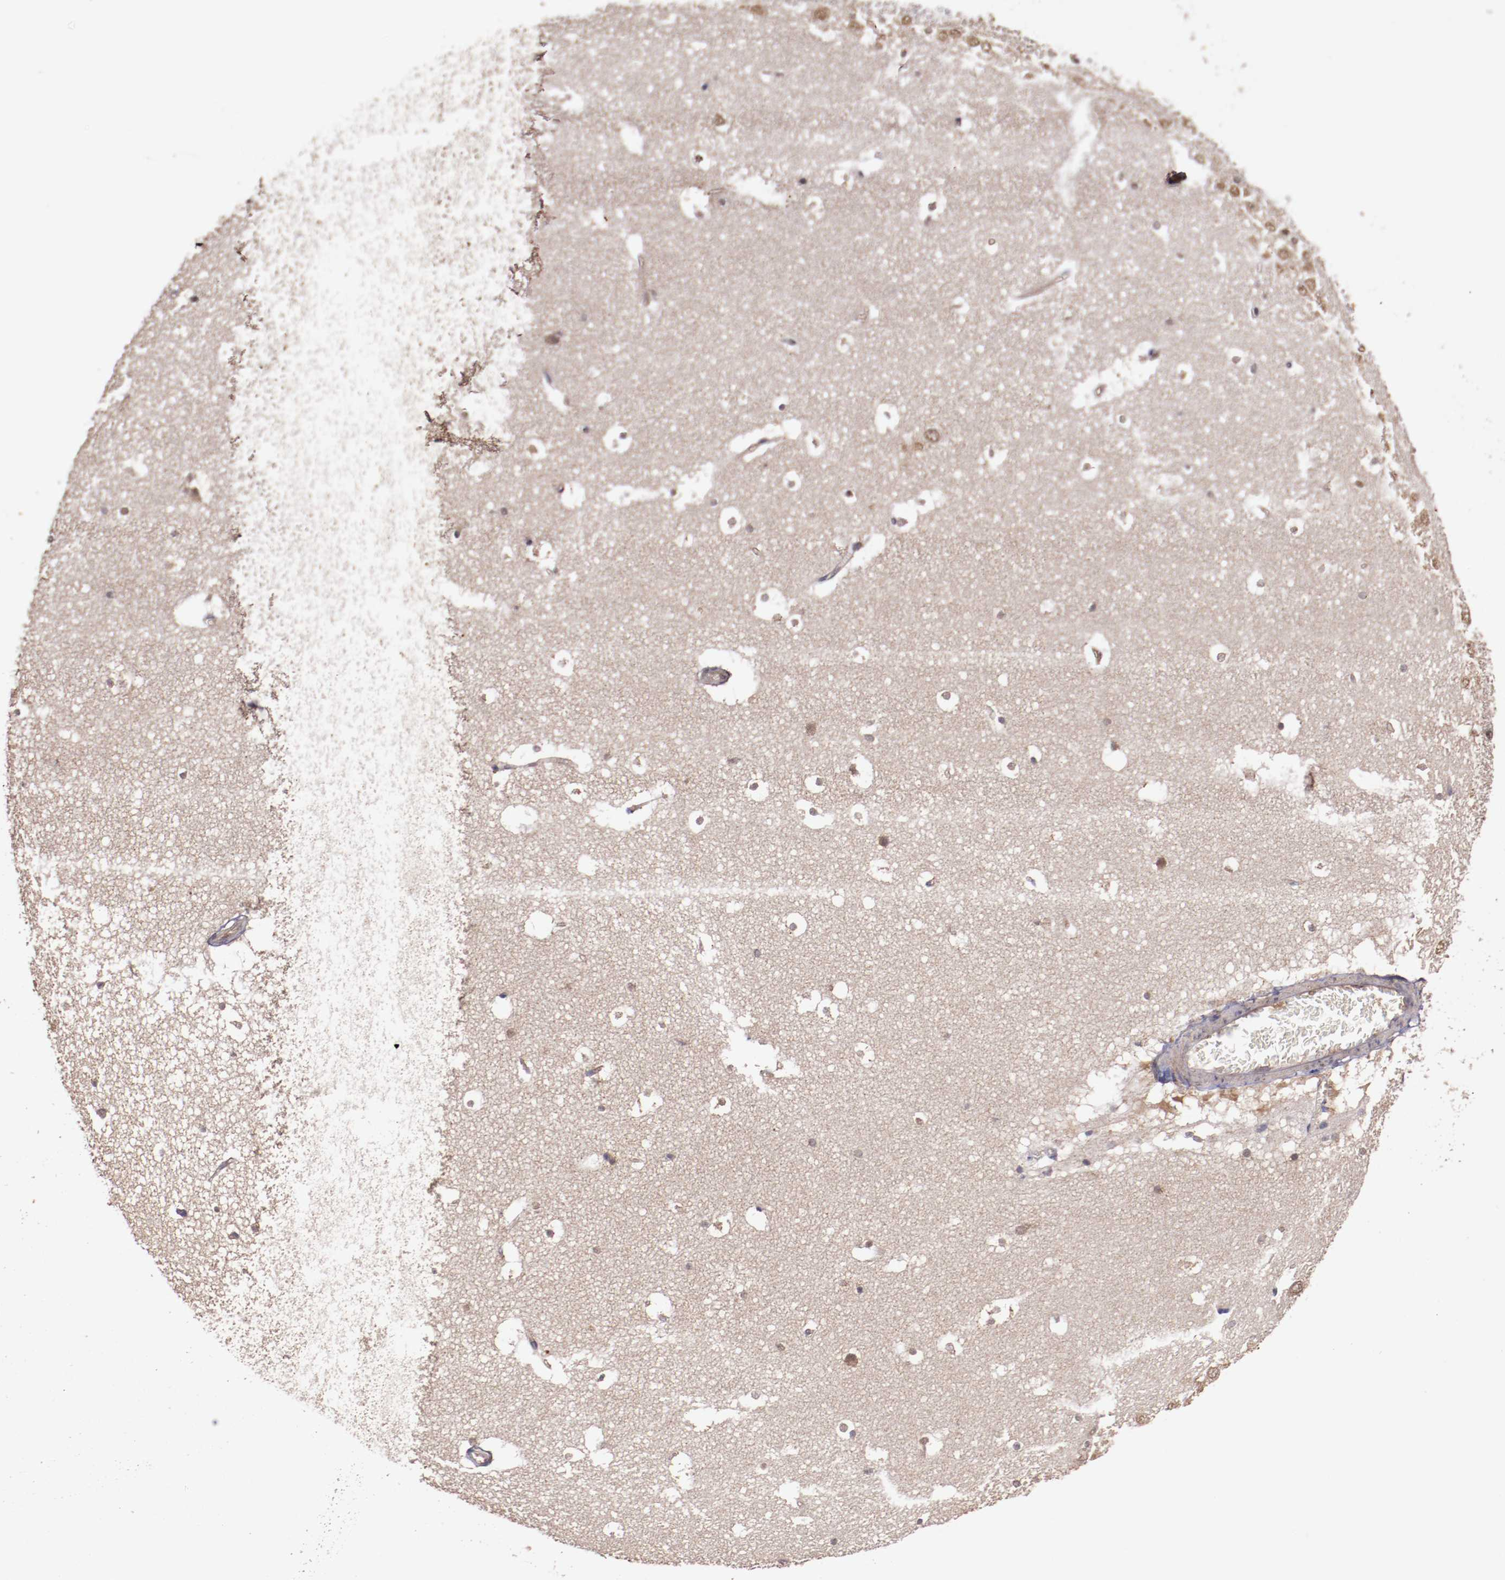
{"staining": {"intensity": "weak", "quantity": ">75%", "location": "cytoplasmic/membranous"}, "tissue": "hippocampus", "cell_type": "Glial cells", "image_type": "normal", "snomed": [{"axis": "morphology", "description": "Normal tissue, NOS"}, {"axis": "topography", "description": "Hippocampus"}], "caption": "Weak cytoplasmic/membranous positivity for a protein is appreciated in approximately >75% of glial cells of benign hippocampus using IHC.", "gene": "FTSJ1", "patient": {"sex": "male", "age": 45}}